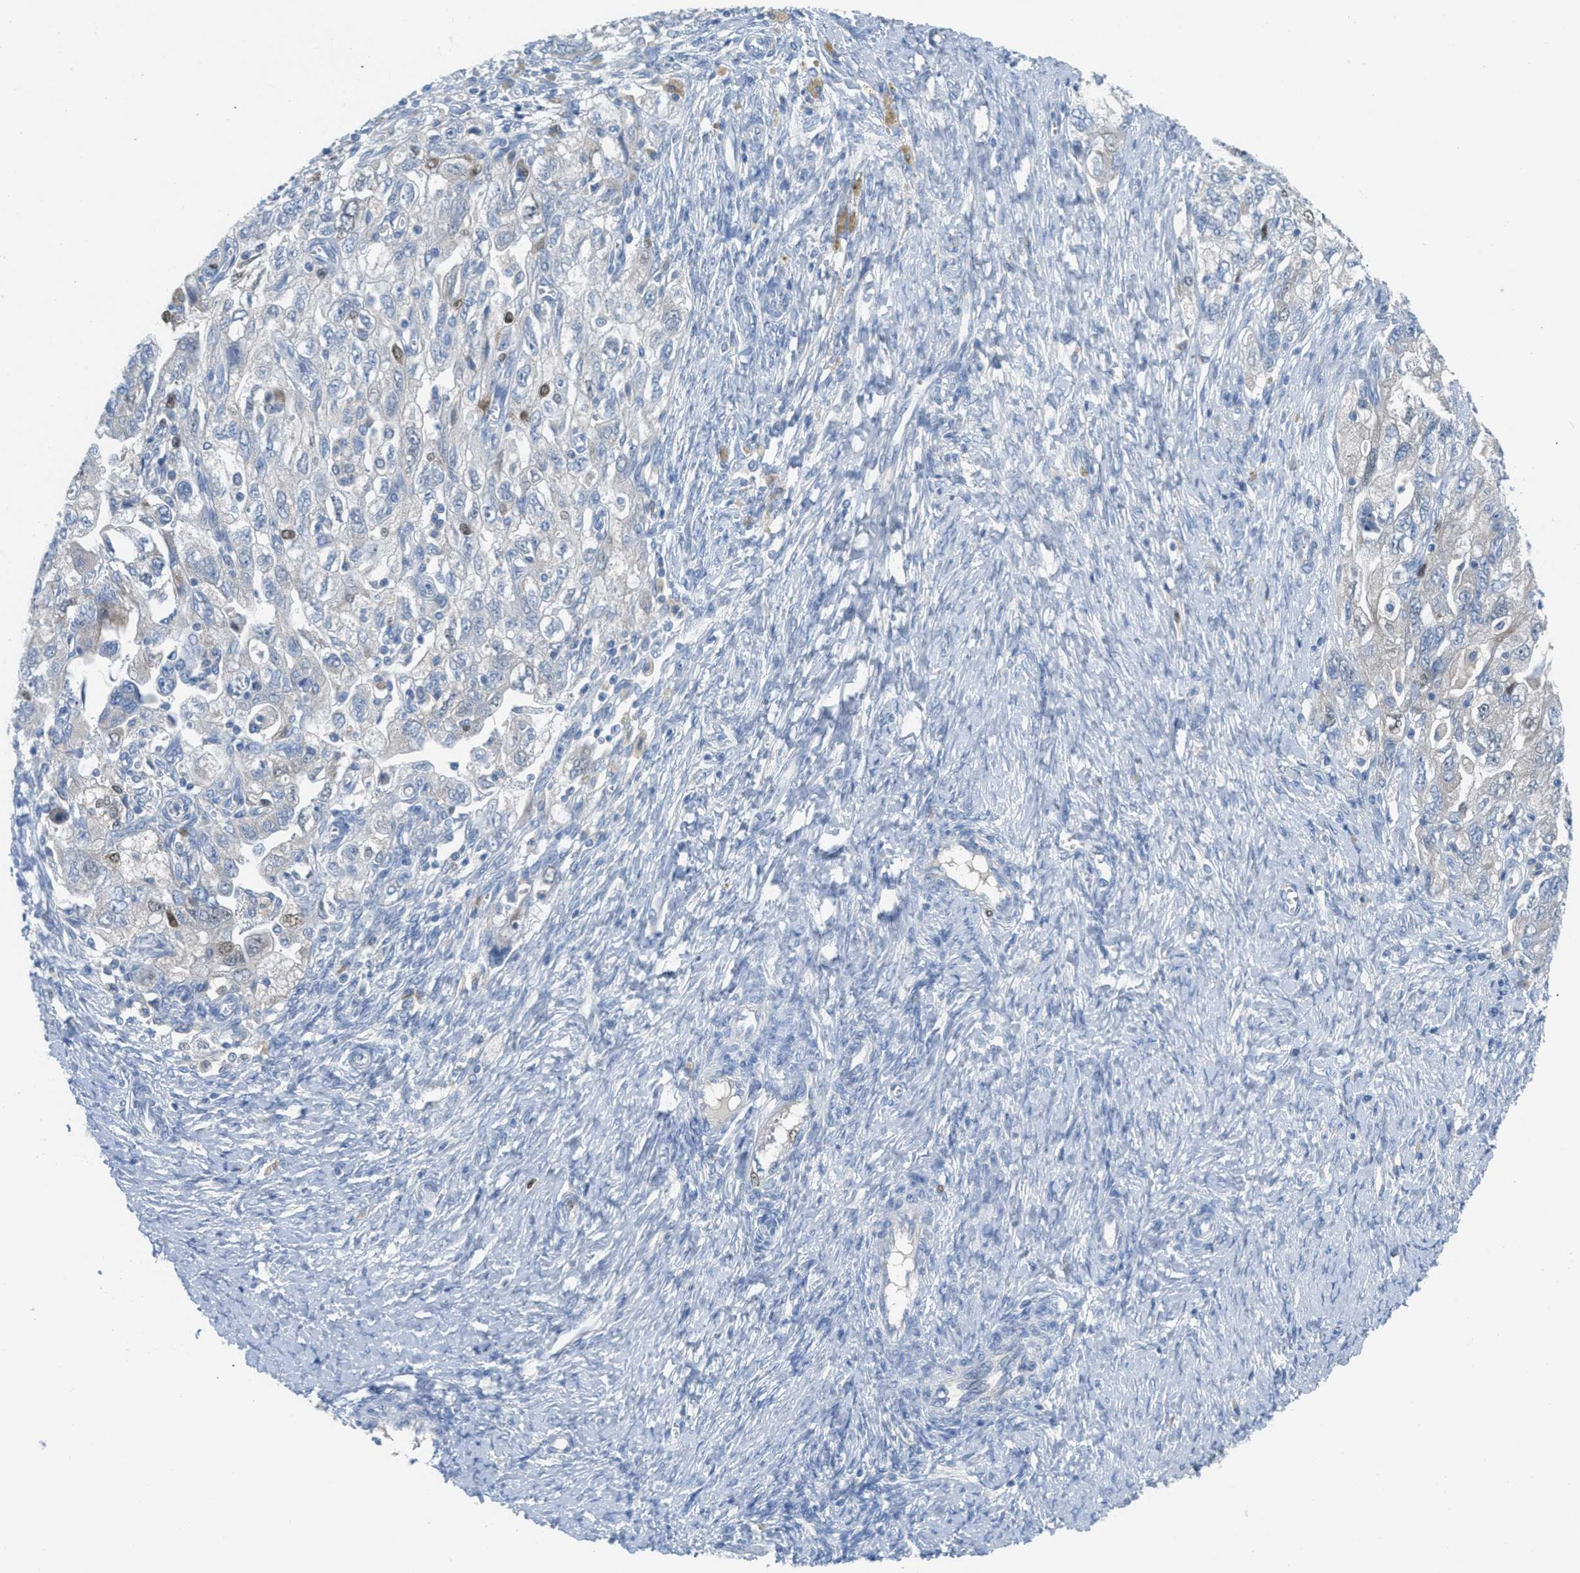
{"staining": {"intensity": "weak", "quantity": "<25%", "location": "nuclear"}, "tissue": "ovarian cancer", "cell_type": "Tumor cells", "image_type": "cancer", "snomed": [{"axis": "morphology", "description": "Carcinoma, NOS"}, {"axis": "morphology", "description": "Cystadenocarcinoma, serous, NOS"}, {"axis": "topography", "description": "Ovary"}], "caption": "There is no significant expression in tumor cells of ovarian carcinoma.", "gene": "ORC6", "patient": {"sex": "female", "age": 69}}